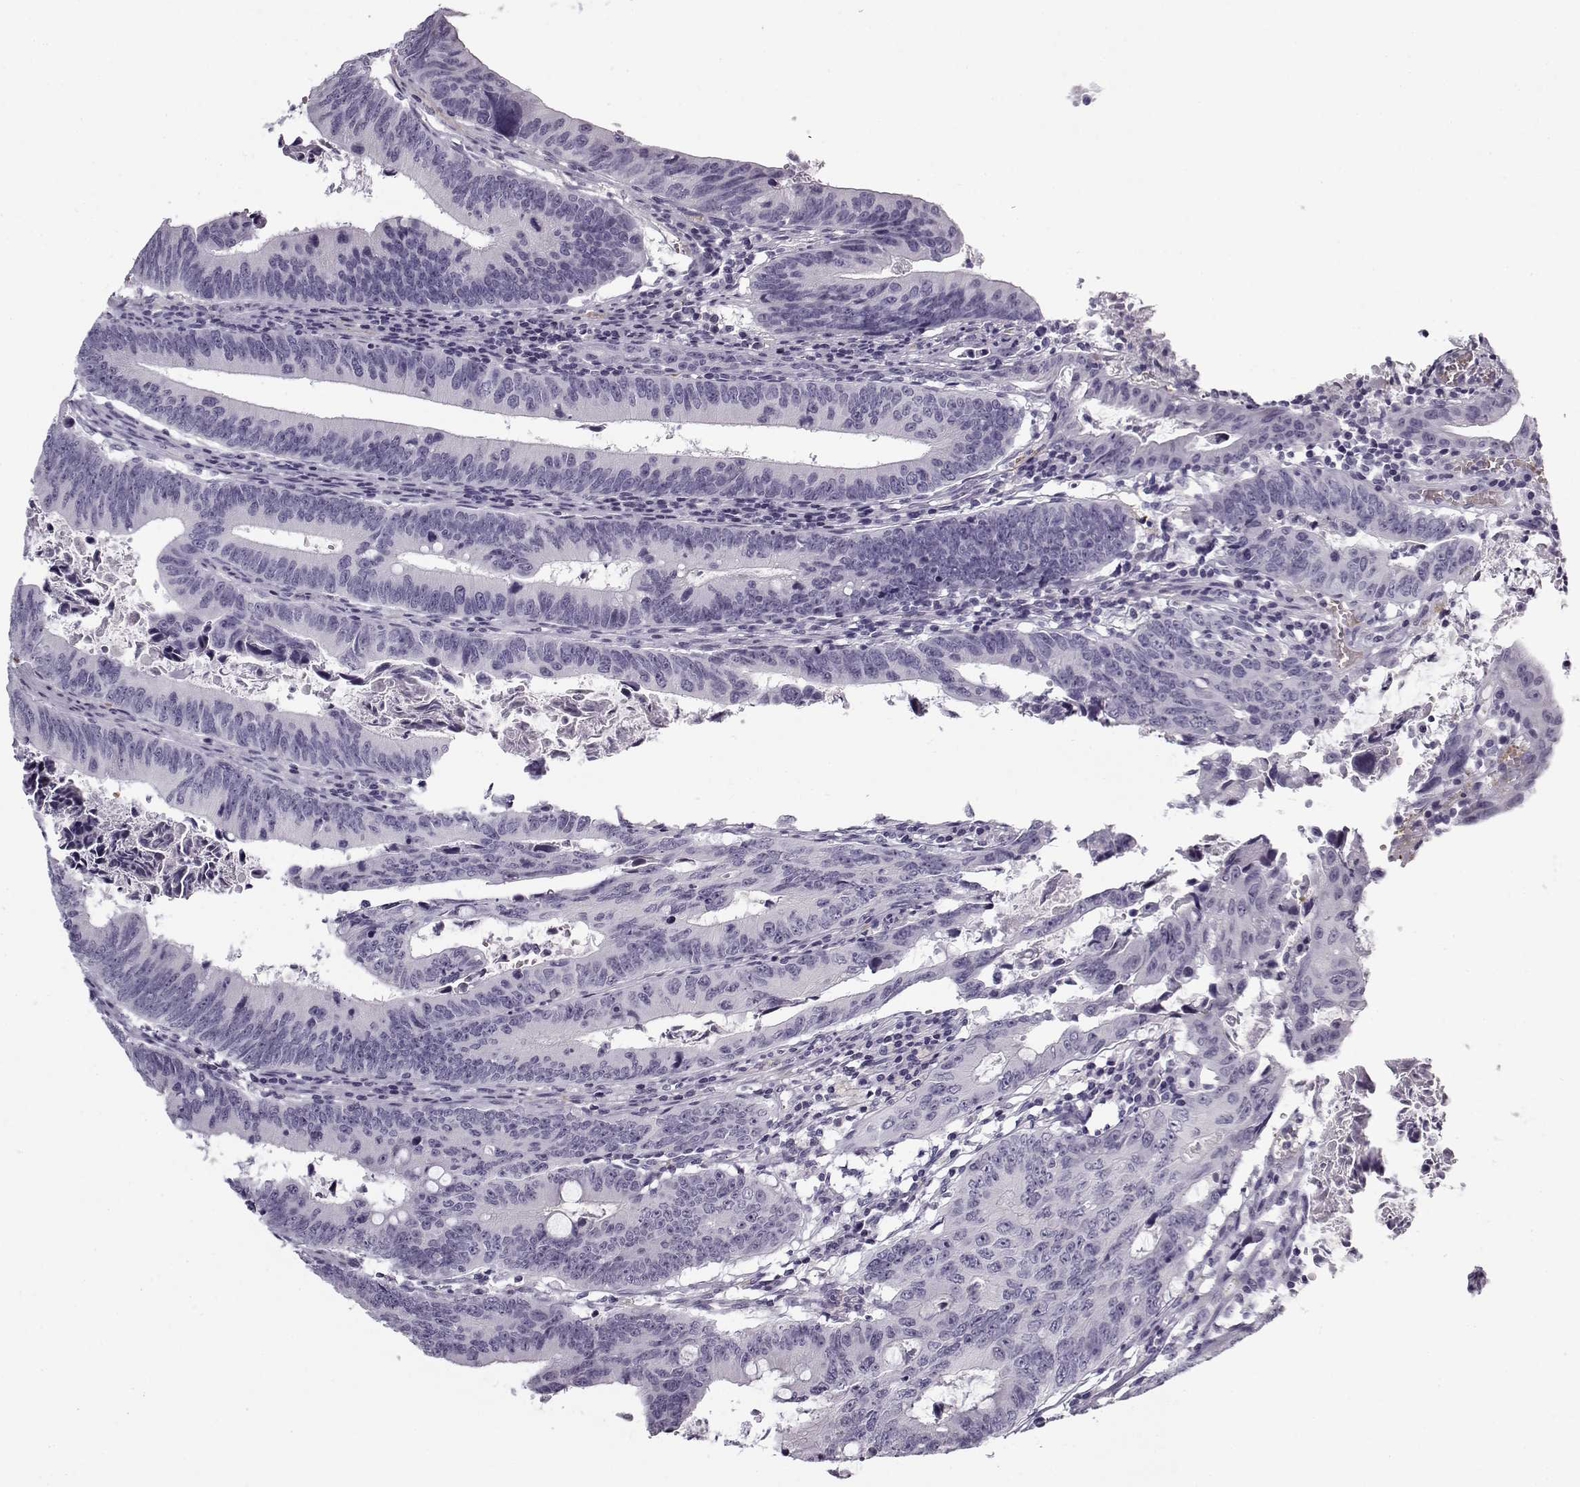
{"staining": {"intensity": "negative", "quantity": "none", "location": "none"}, "tissue": "colorectal cancer", "cell_type": "Tumor cells", "image_type": "cancer", "snomed": [{"axis": "morphology", "description": "Adenocarcinoma, NOS"}, {"axis": "topography", "description": "Colon"}], "caption": "The photomicrograph shows no significant positivity in tumor cells of colorectal cancer. Brightfield microscopy of immunohistochemistry stained with DAB (brown) and hematoxylin (blue), captured at high magnification.", "gene": "SNCA", "patient": {"sex": "female", "age": 87}}